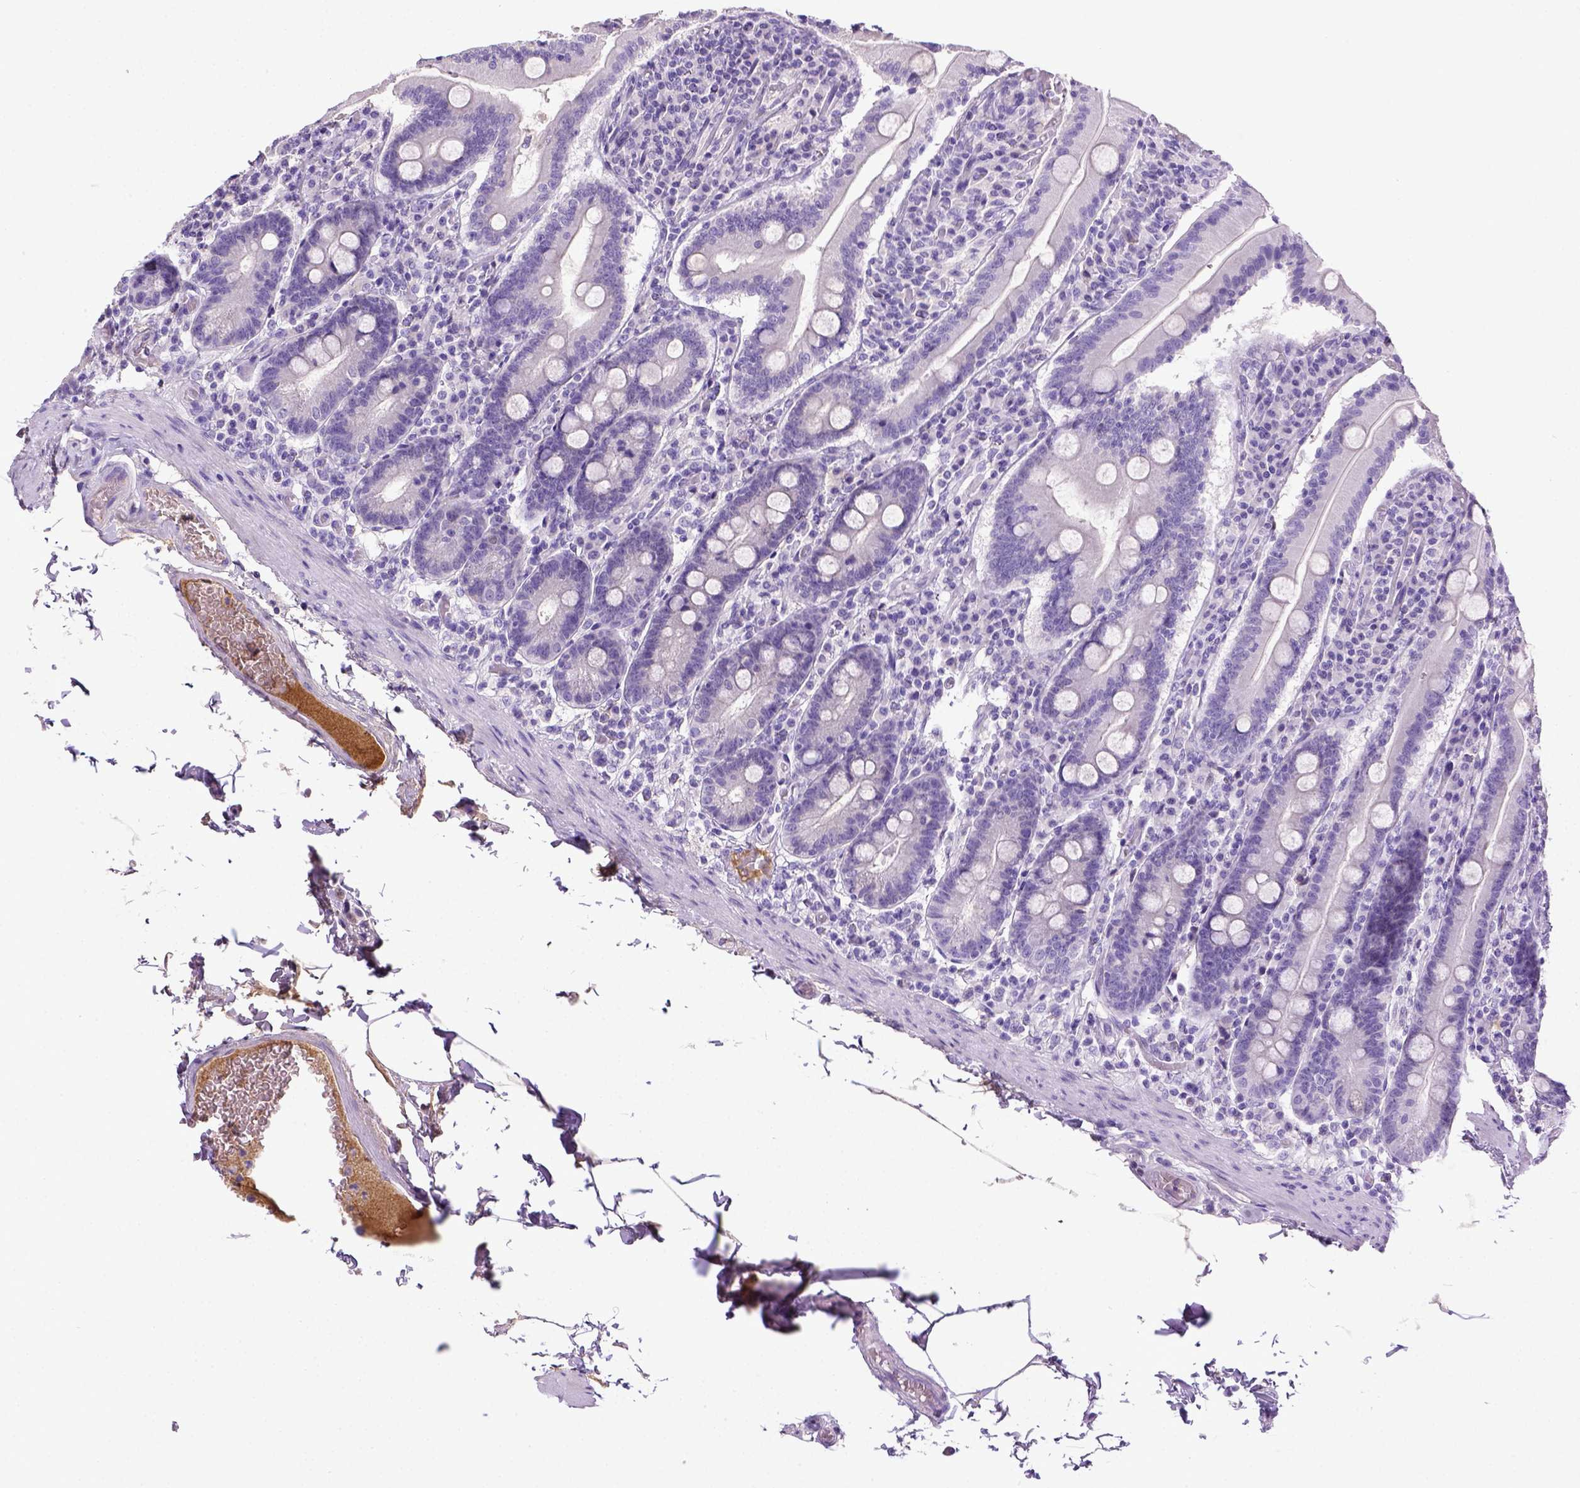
{"staining": {"intensity": "negative", "quantity": "none", "location": "none"}, "tissue": "small intestine", "cell_type": "Glandular cells", "image_type": "normal", "snomed": [{"axis": "morphology", "description": "Normal tissue, NOS"}, {"axis": "topography", "description": "Small intestine"}], "caption": "This histopathology image is of normal small intestine stained with IHC to label a protein in brown with the nuclei are counter-stained blue. There is no positivity in glandular cells.", "gene": "ITIH4", "patient": {"sex": "male", "age": 37}}